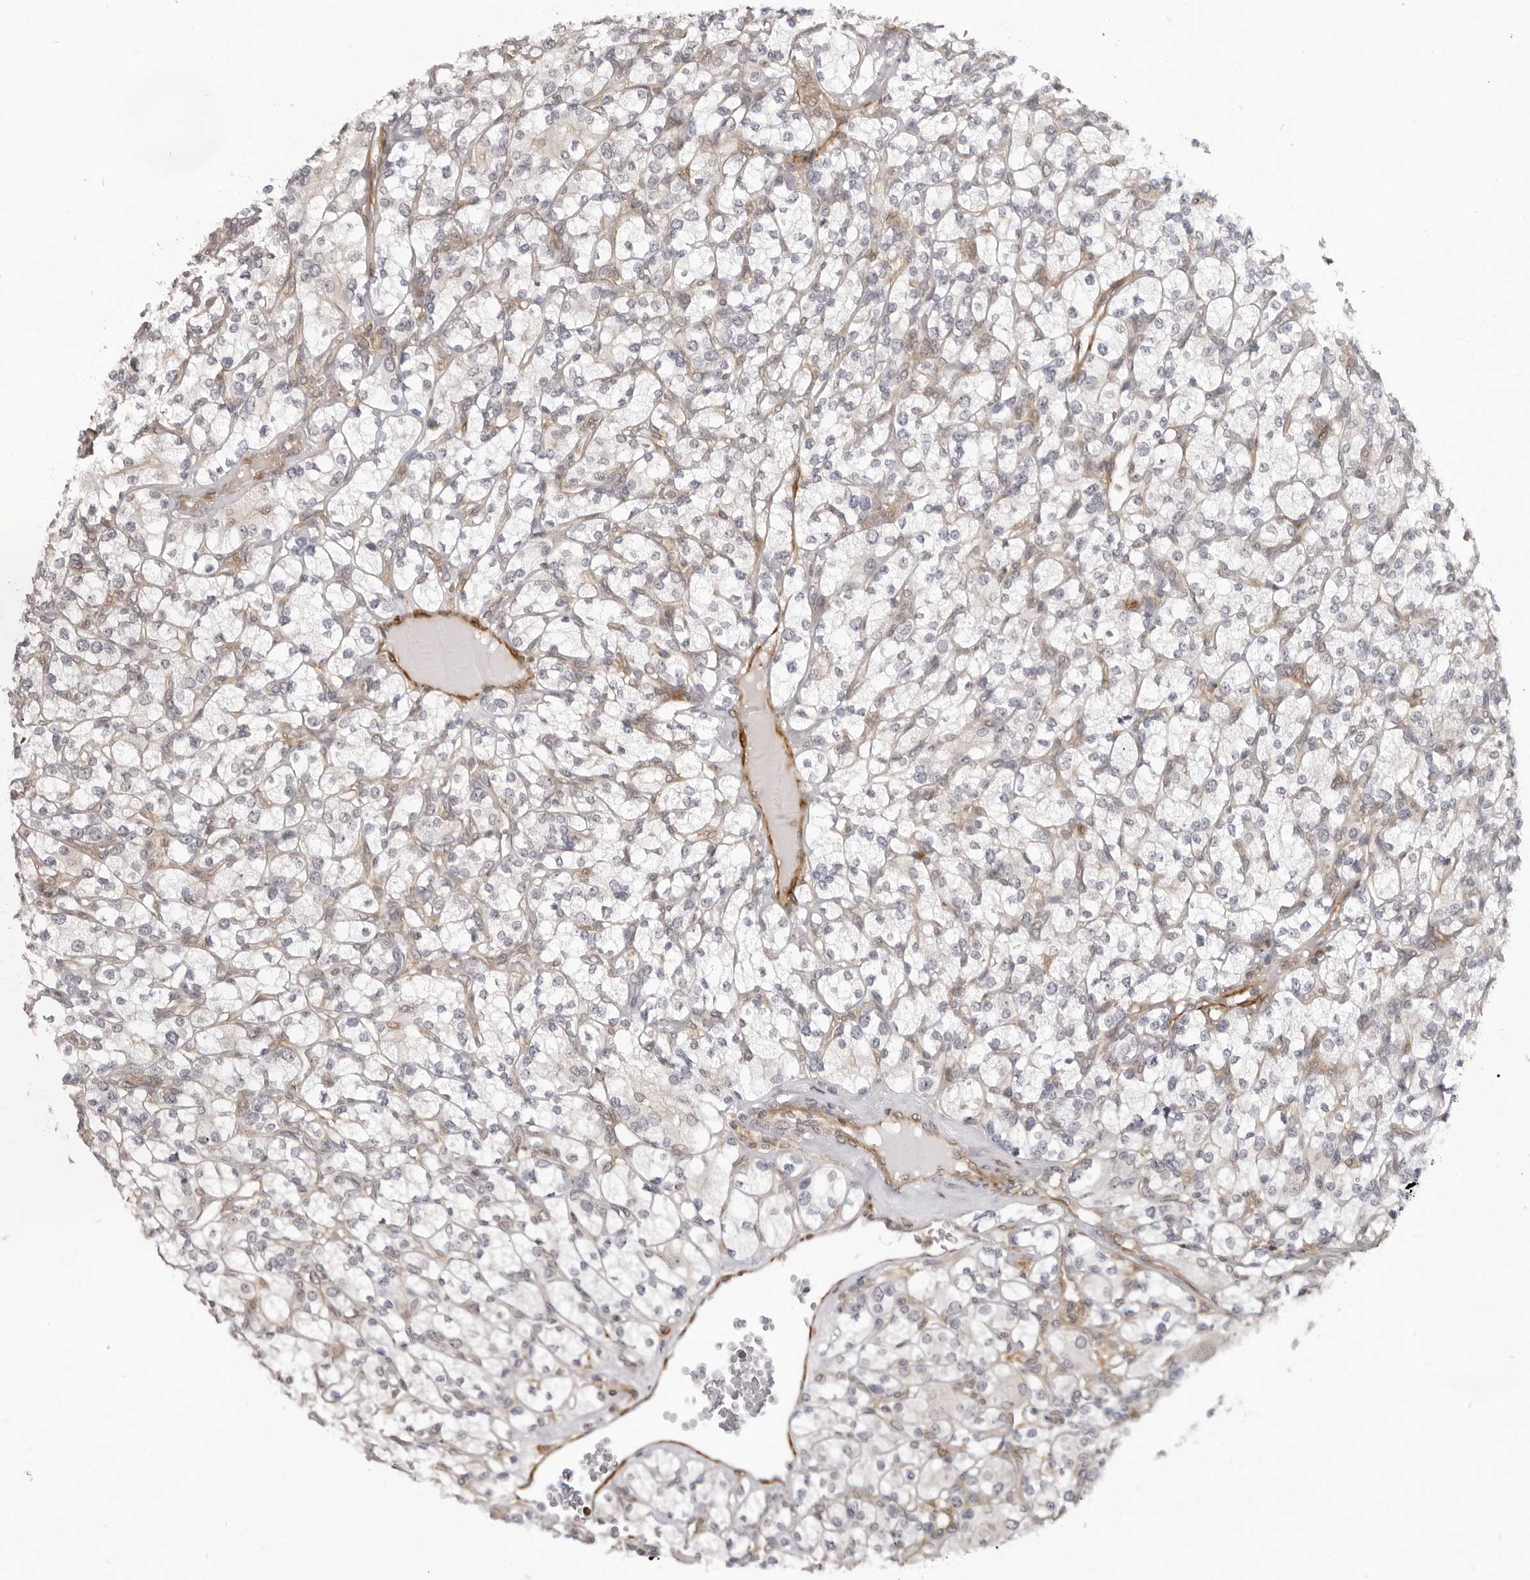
{"staining": {"intensity": "negative", "quantity": "none", "location": "none"}, "tissue": "renal cancer", "cell_type": "Tumor cells", "image_type": "cancer", "snomed": [{"axis": "morphology", "description": "Adenocarcinoma, NOS"}, {"axis": "topography", "description": "Kidney"}], "caption": "The immunohistochemistry (IHC) histopathology image has no significant expression in tumor cells of renal cancer tissue. (DAB (3,3'-diaminobenzidine) immunohistochemistry (IHC) with hematoxylin counter stain).", "gene": "SRGAP2", "patient": {"sex": "male", "age": 77}}